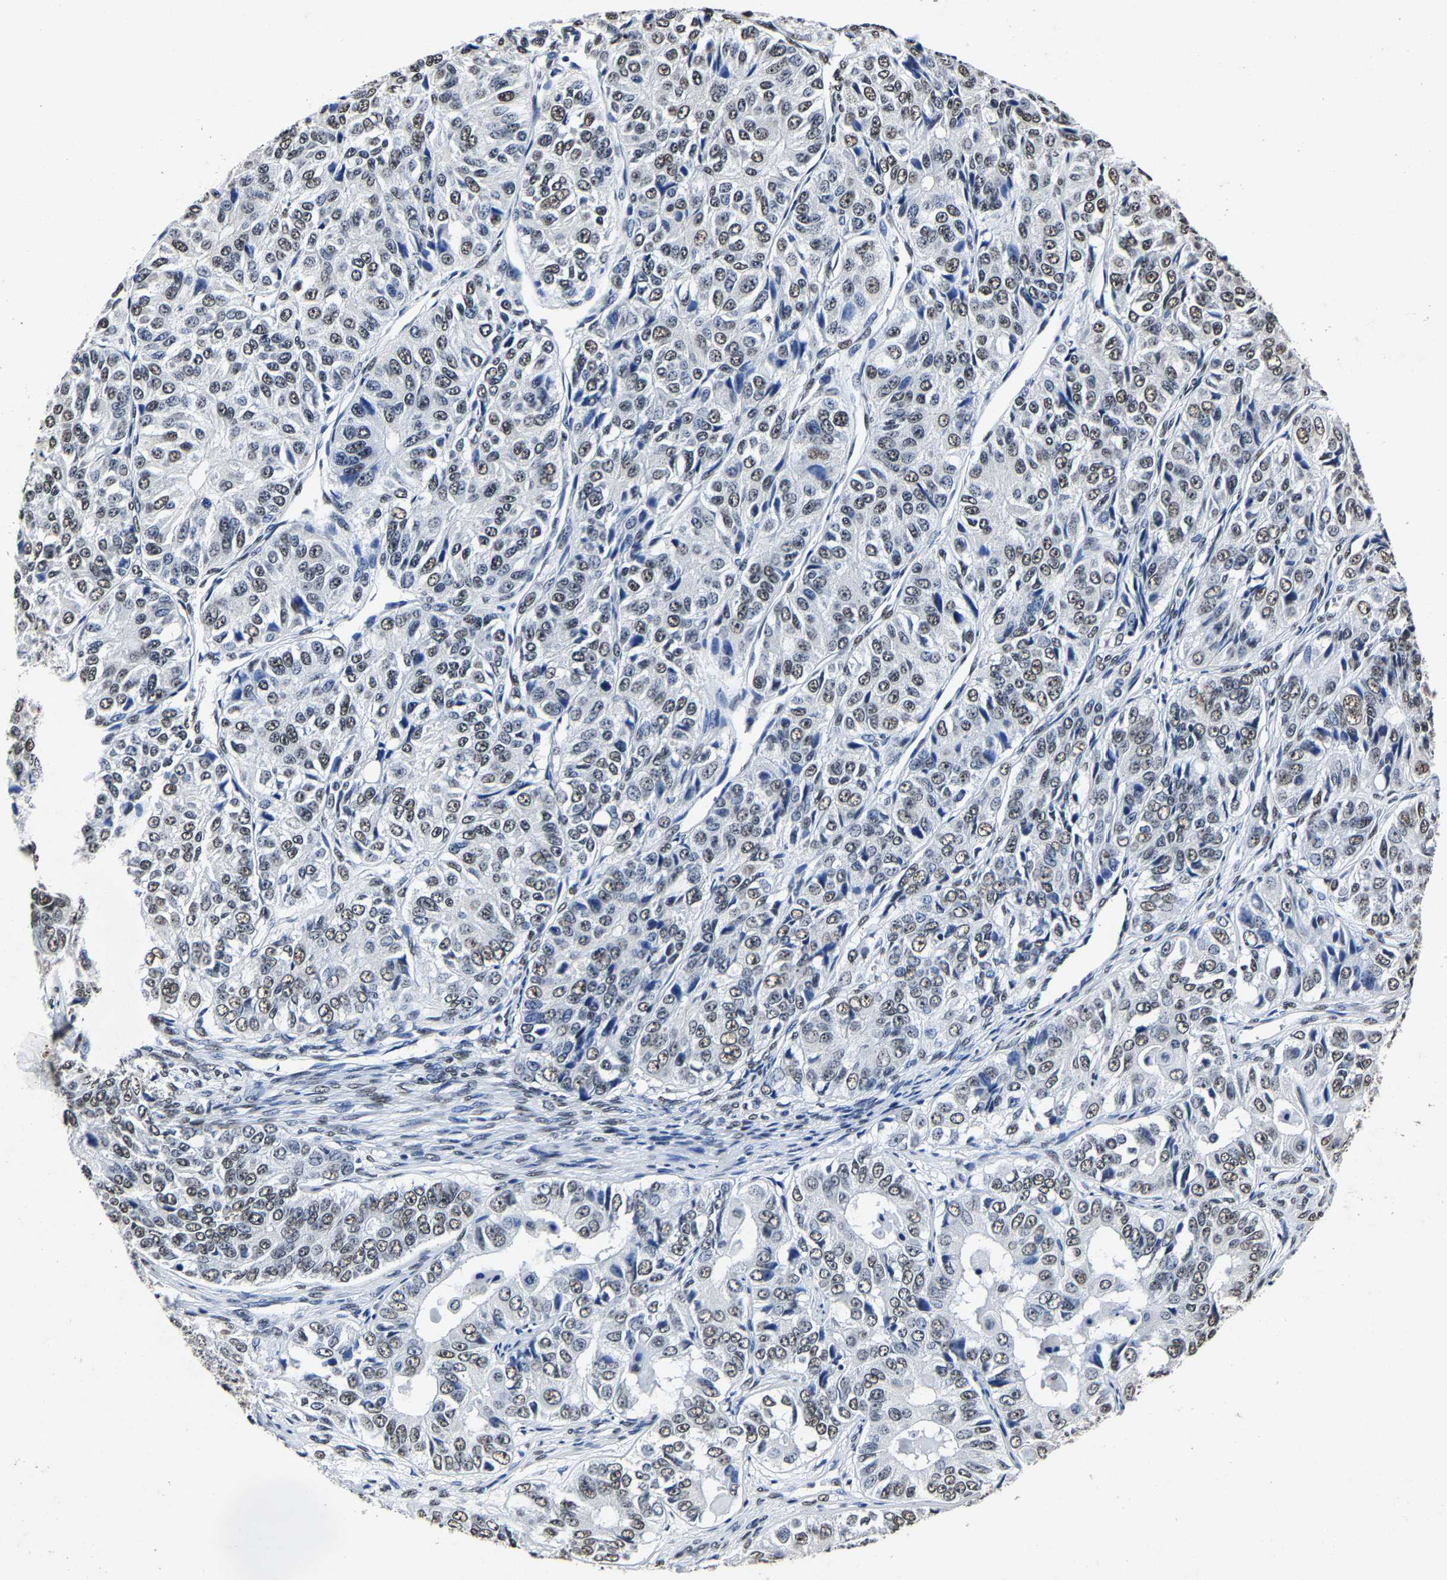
{"staining": {"intensity": "weak", "quantity": "25%-75%", "location": "nuclear"}, "tissue": "ovarian cancer", "cell_type": "Tumor cells", "image_type": "cancer", "snomed": [{"axis": "morphology", "description": "Carcinoma, endometroid"}, {"axis": "topography", "description": "Ovary"}], "caption": "A high-resolution image shows immunohistochemistry staining of ovarian cancer, which displays weak nuclear positivity in approximately 25%-75% of tumor cells.", "gene": "RBM45", "patient": {"sex": "female", "age": 51}}